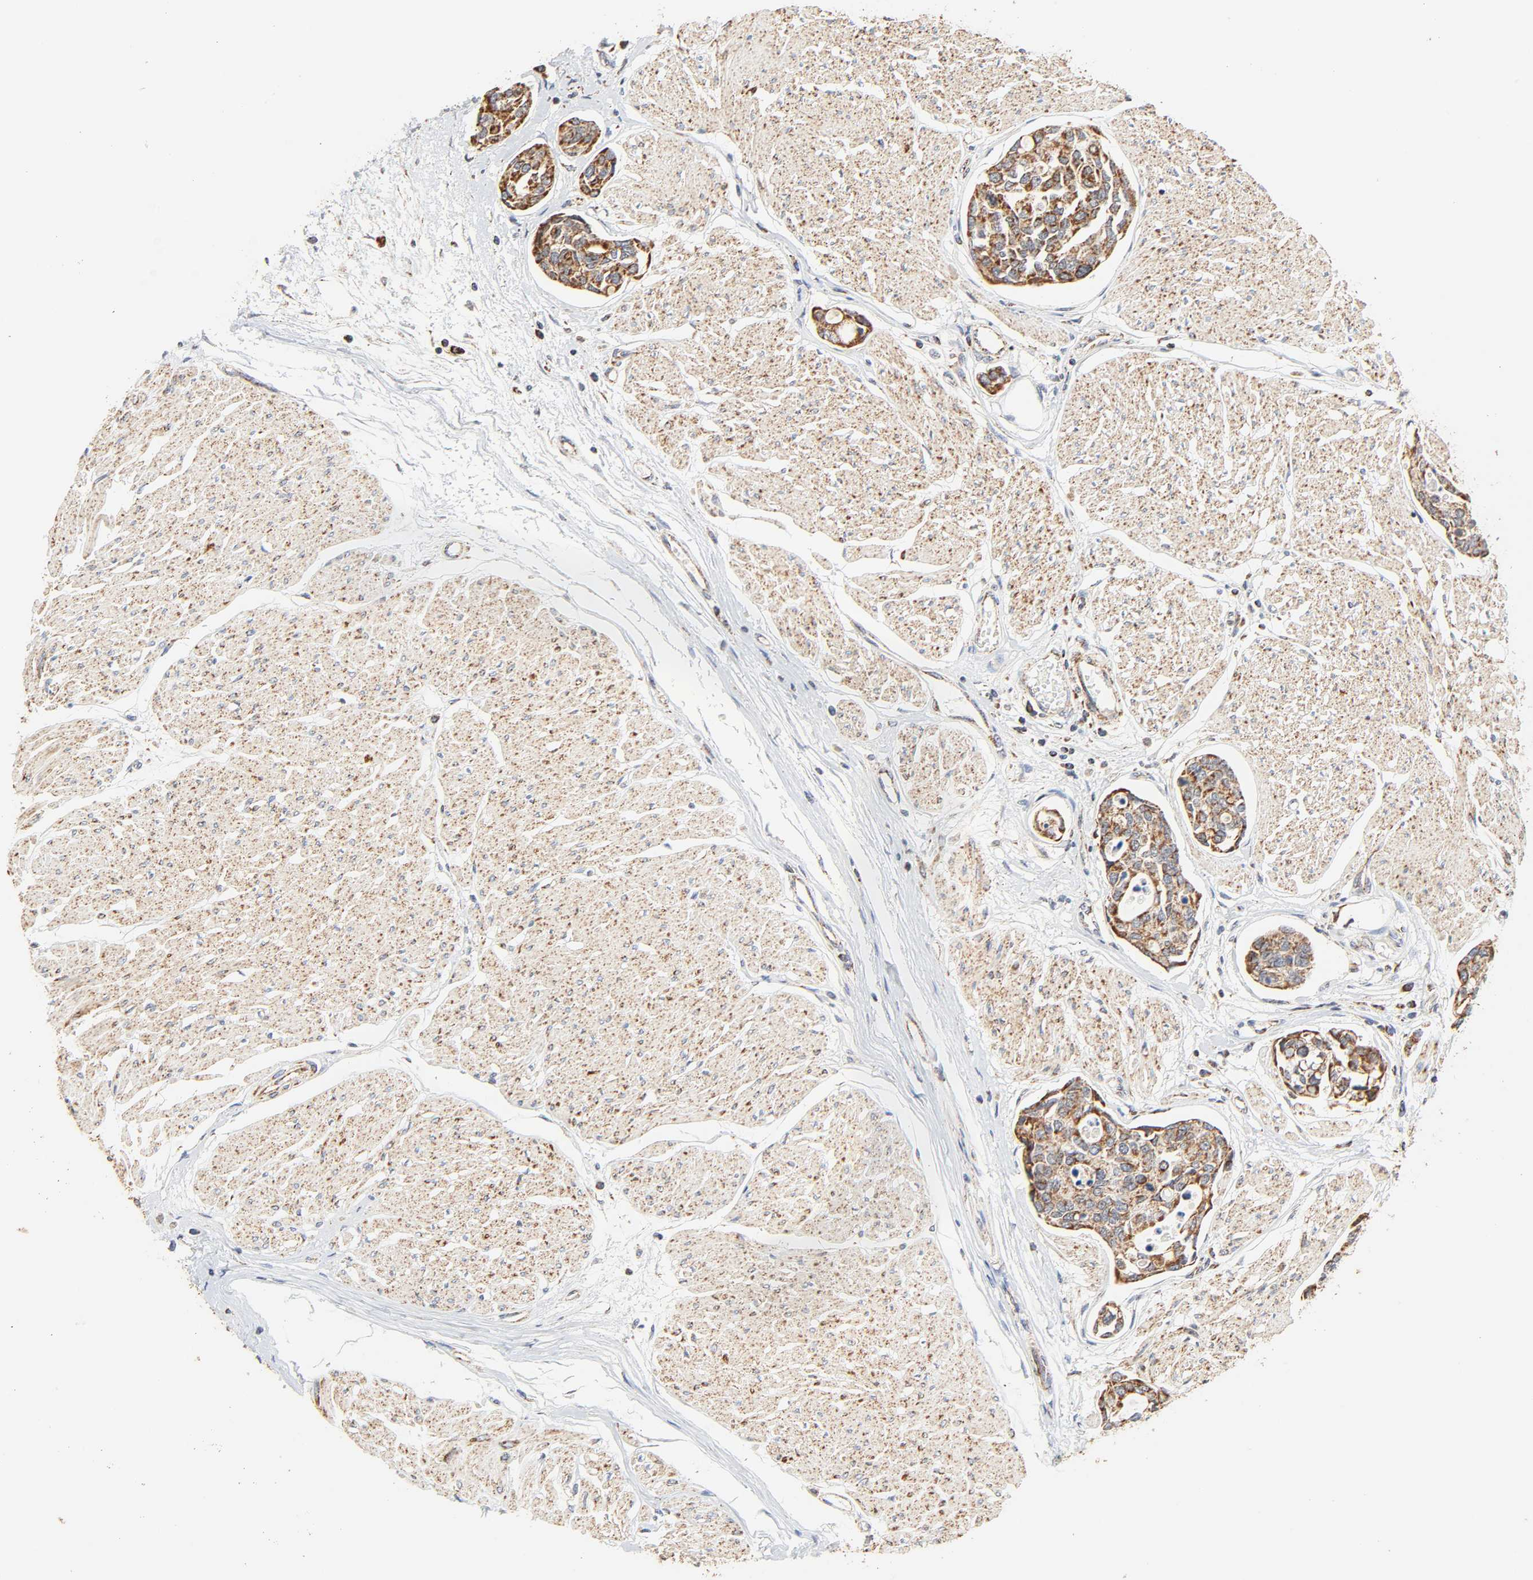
{"staining": {"intensity": "moderate", "quantity": ">75%", "location": "cytoplasmic/membranous"}, "tissue": "urothelial cancer", "cell_type": "Tumor cells", "image_type": "cancer", "snomed": [{"axis": "morphology", "description": "Urothelial carcinoma, High grade"}, {"axis": "topography", "description": "Urinary bladder"}], "caption": "A brown stain highlights moderate cytoplasmic/membranous expression of a protein in human urothelial cancer tumor cells. (DAB (3,3'-diaminobenzidine) = brown stain, brightfield microscopy at high magnification).", "gene": "ZMAT5", "patient": {"sex": "male", "age": 78}}